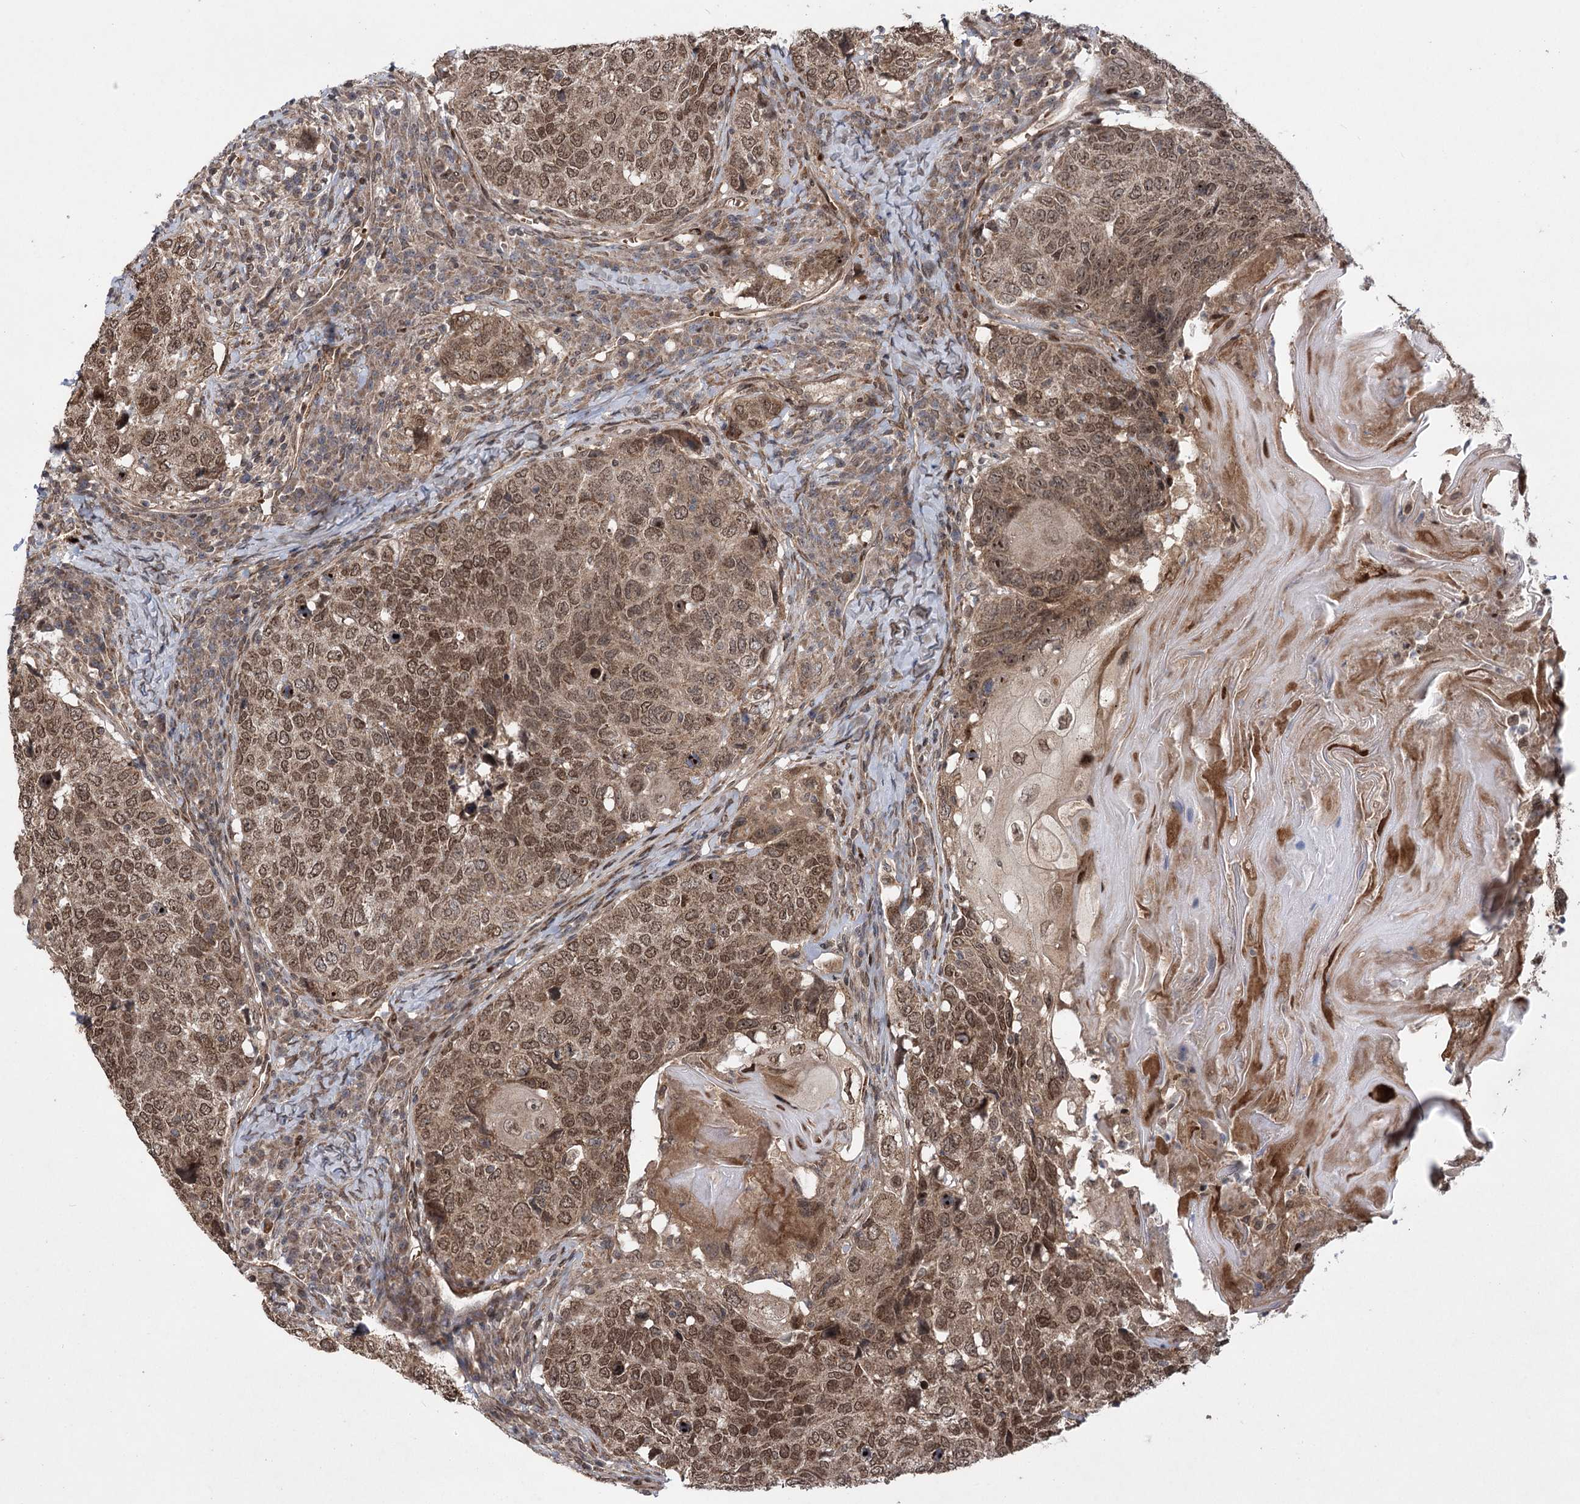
{"staining": {"intensity": "moderate", "quantity": ">75%", "location": "cytoplasmic/membranous,nuclear"}, "tissue": "head and neck cancer", "cell_type": "Tumor cells", "image_type": "cancer", "snomed": [{"axis": "morphology", "description": "Squamous cell carcinoma, NOS"}, {"axis": "topography", "description": "Head-Neck"}], "caption": "Tumor cells reveal moderate cytoplasmic/membranous and nuclear positivity in about >75% of cells in head and neck squamous cell carcinoma.", "gene": "TENM2", "patient": {"sex": "male", "age": 66}}